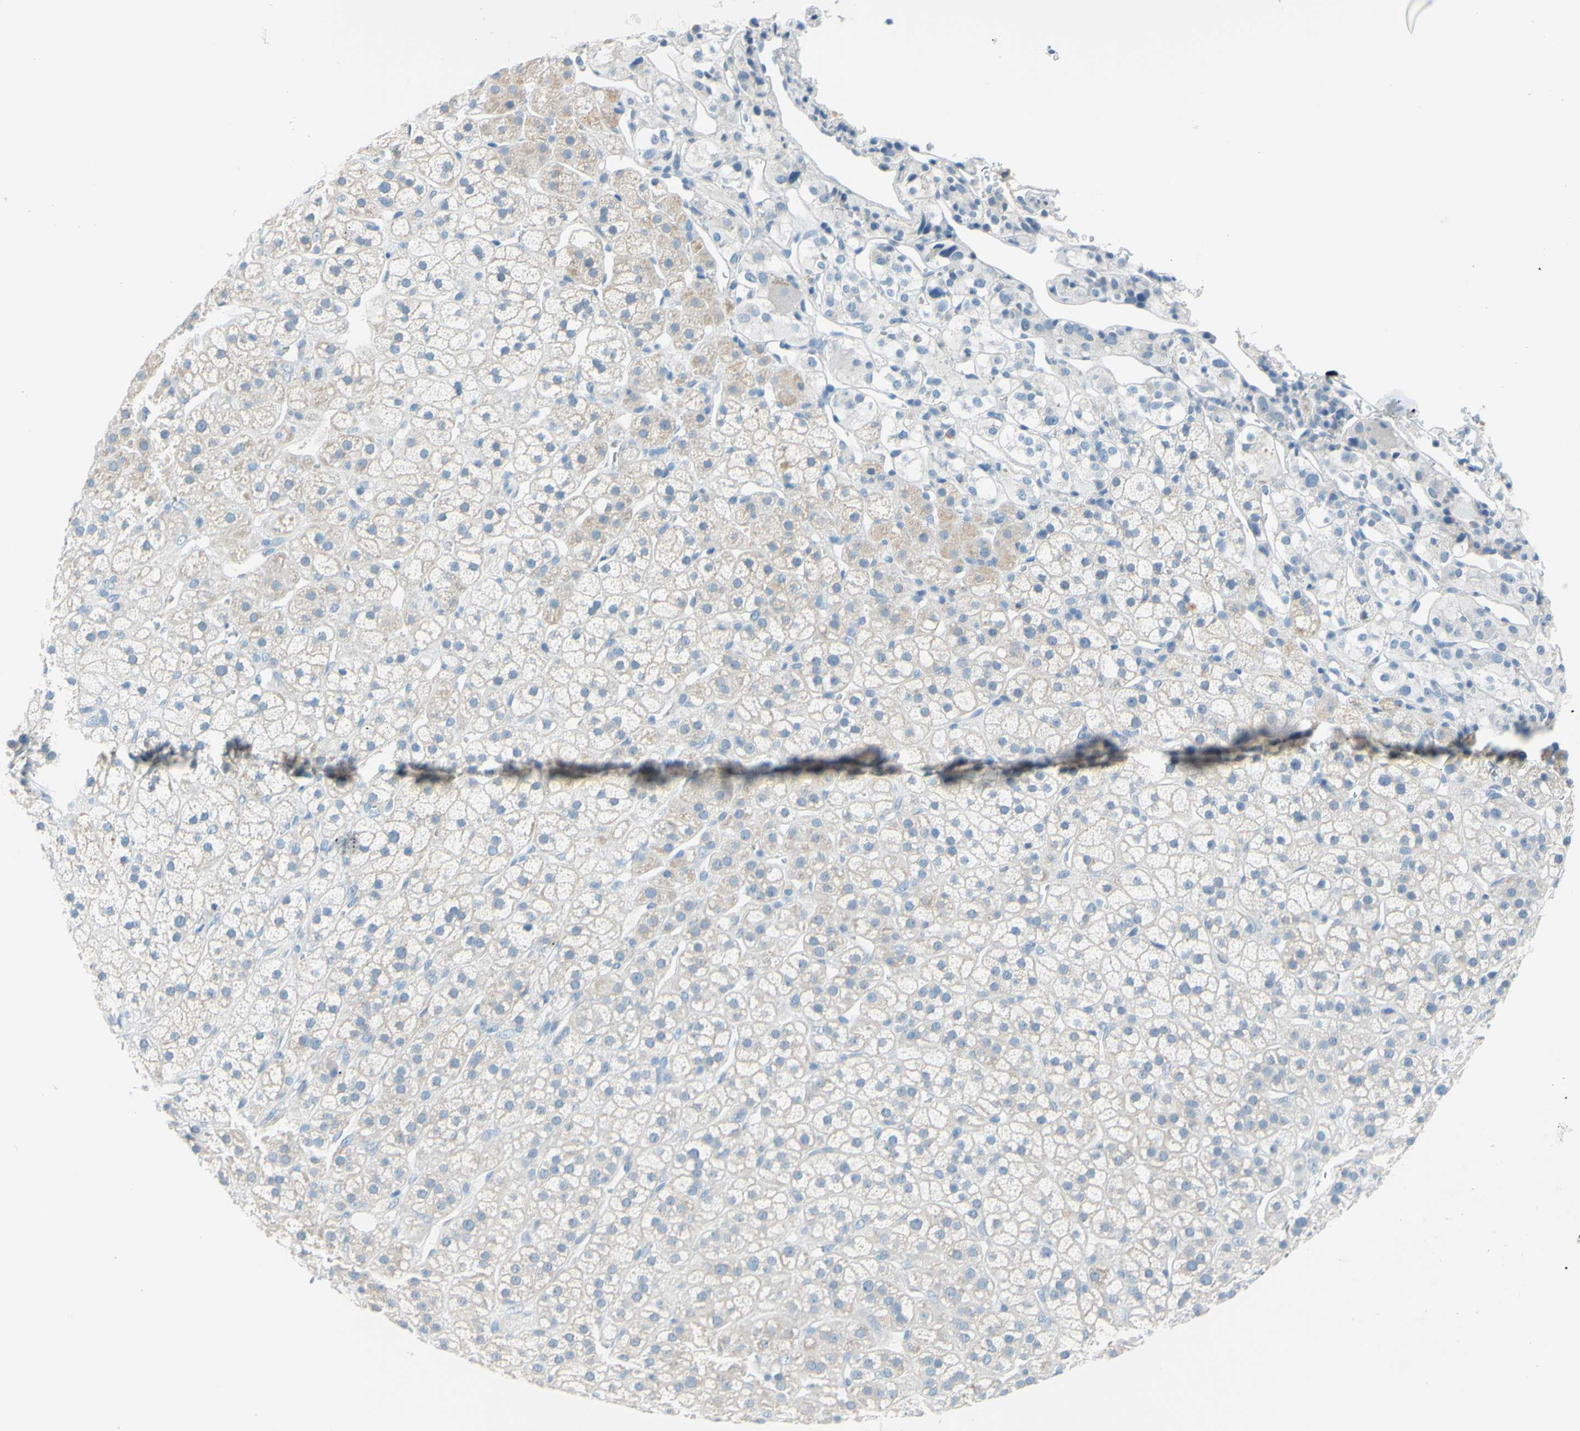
{"staining": {"intensity": "weak", "quantity": "<25%", "location": "cytoplasmic/membranous"}, "tissue": "adrenal gland", "cell_type": "Glandular cells", "image_type": "normal", "snomed": [{"axis": "morphology", "description": "Normal tissue, NOS"}, {"axis": "topography", "description": "Adrenal gland"}], "caption": "An image of adrenal gland stained for a protein exhibits no brown staining in glandular cells. (Brightfield microscopy of DAB (3,3'-diaminobenzidine) immunohistochemistry (IHC) at high magnification).", "gene": "SLC1A2", "patient": {"sex": "male", "age": 56}}